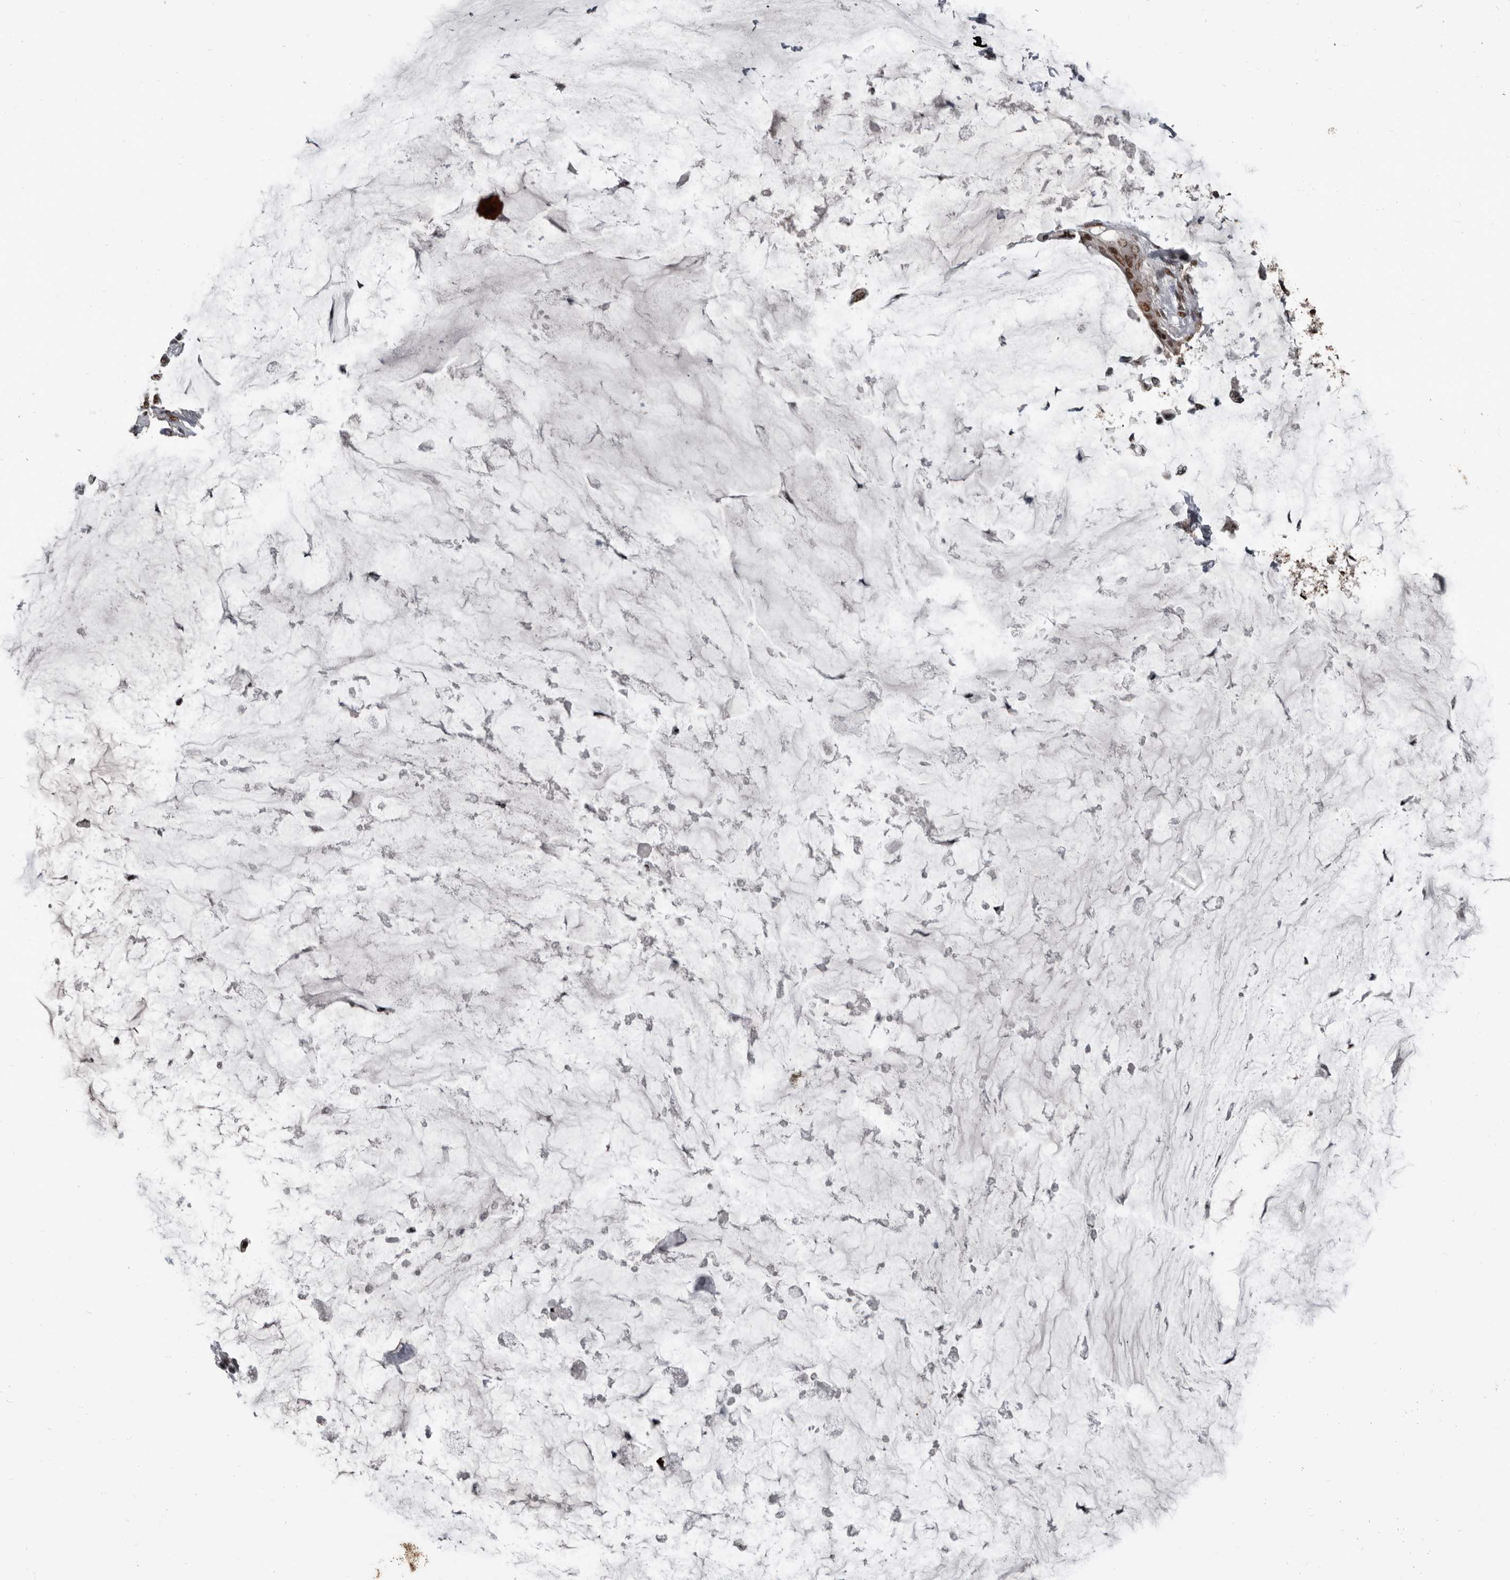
{"staining": {"intensity": "strong", "quantity": ">75%", "location": "nuclear"}, "tissue": "pancreatic cancer", "cell_type": "Tumor cells", "image_type": "cancer", "snomed": [{"axis": "morphology", "description": "Adenocarcinoma, NOS"}, {"axis": "topography", "description": "Pancreas"}], "caption": "IHC micrograph of neoplastic tissue: pancreatic cancer stained using IHC exhibits high levels of strong protein expression localized specifically in the nuclear of tumor cells, appearing as a nuclear brown color.", "gene": "CHD1L", "patient": {"sex": "male", "age": 41}}